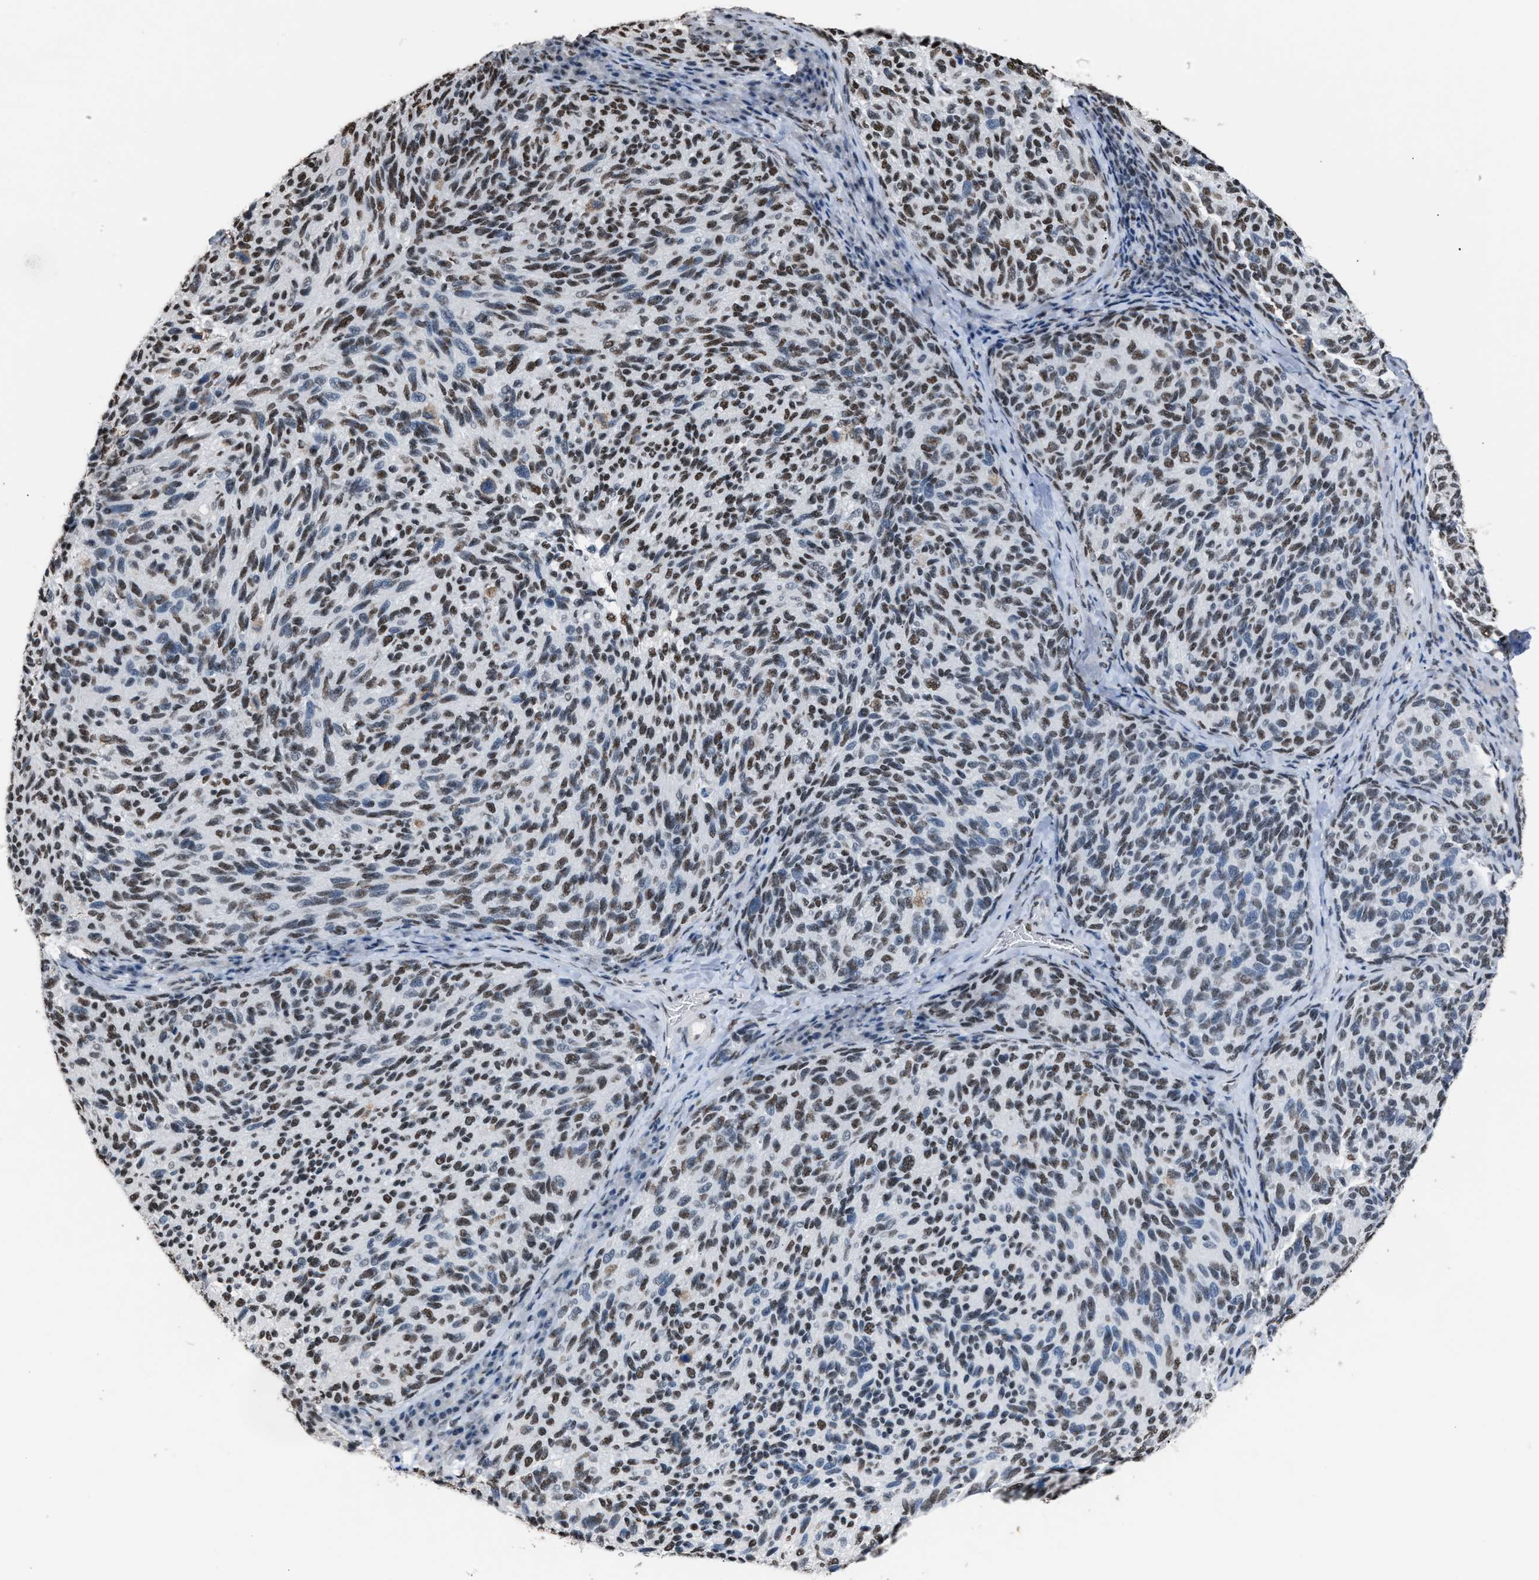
{"staining": {"intensity": "moderate", "quantity": ">75%", "location": "nuclear"}, "tissue": "melanoma", "cell_type": "Tumor cells", "image_type": "cancer", "snomed": [{"axis": "morphology", "description": "Malignant melanoma, NOS"}, {"axis": "topography", "description": "Skin"}], "caption": "A high-resolution micrograph shows immunohistochemistry (IHC) staining of melanoma, which shows moderate nuclear positivity in about >75% of tumor cells.", "gene": "CCAR2", "patient": {"sex": "female", "age": 73}}